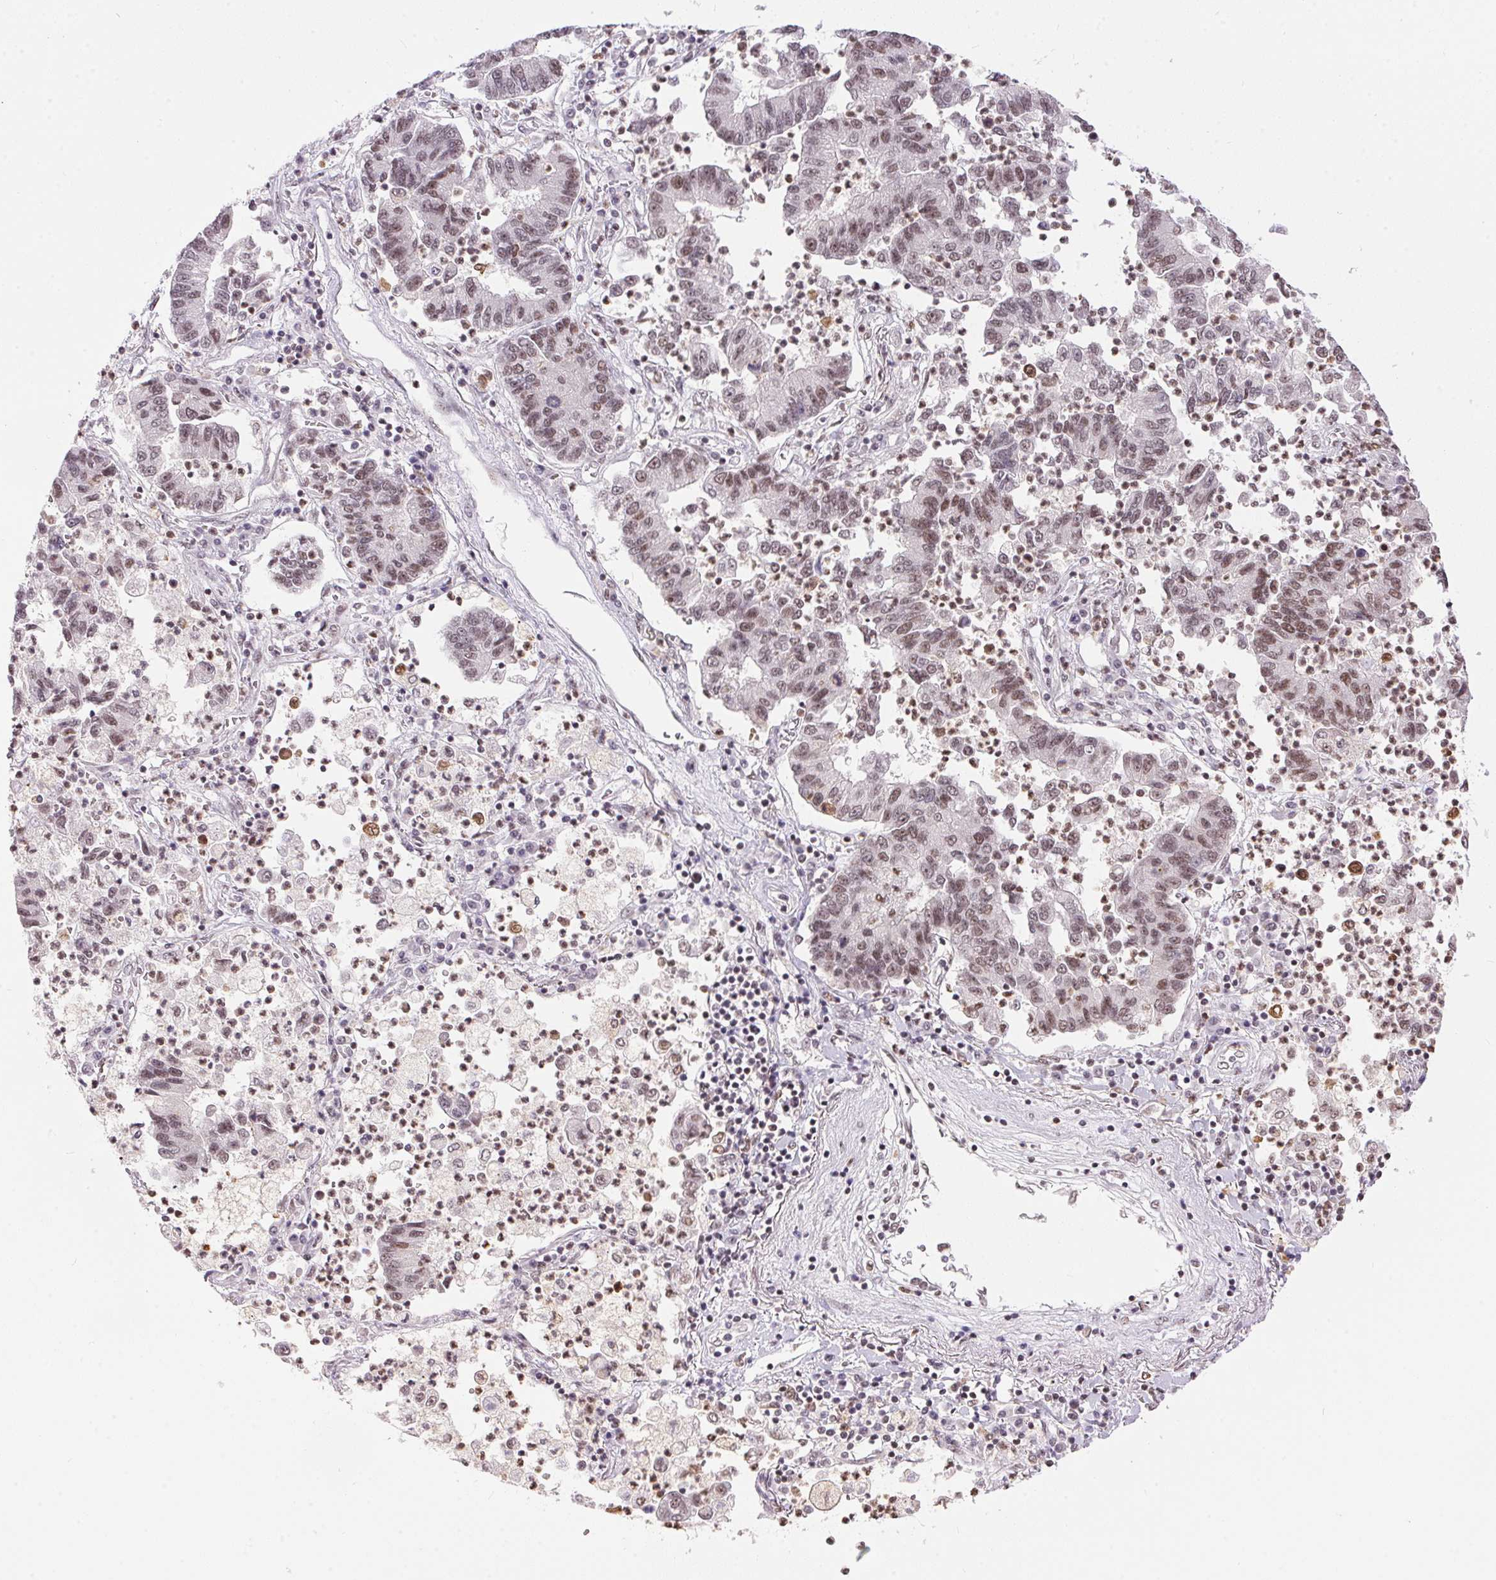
{"staining": {"intensity": "moderate", "quantity": "25%-75%", "location": "nuclear"}, "tissue": "lung cancer", "cell_type": "Tumor cells", "image_type": "cancer", "snomed": [{"axis": "morphology", "description": "Adenocarcinoma, NOS"}, {"axis": "topography", "description": "Lung"}], "caption": "An image showing moderate nuclear positivity in approximately 25%-75% of tumor cells in lung cancer, as visualized by brown immunohistochemical staining.", "gene": "NFE2L1", "patient": {"sex": "female", "age": 57}}